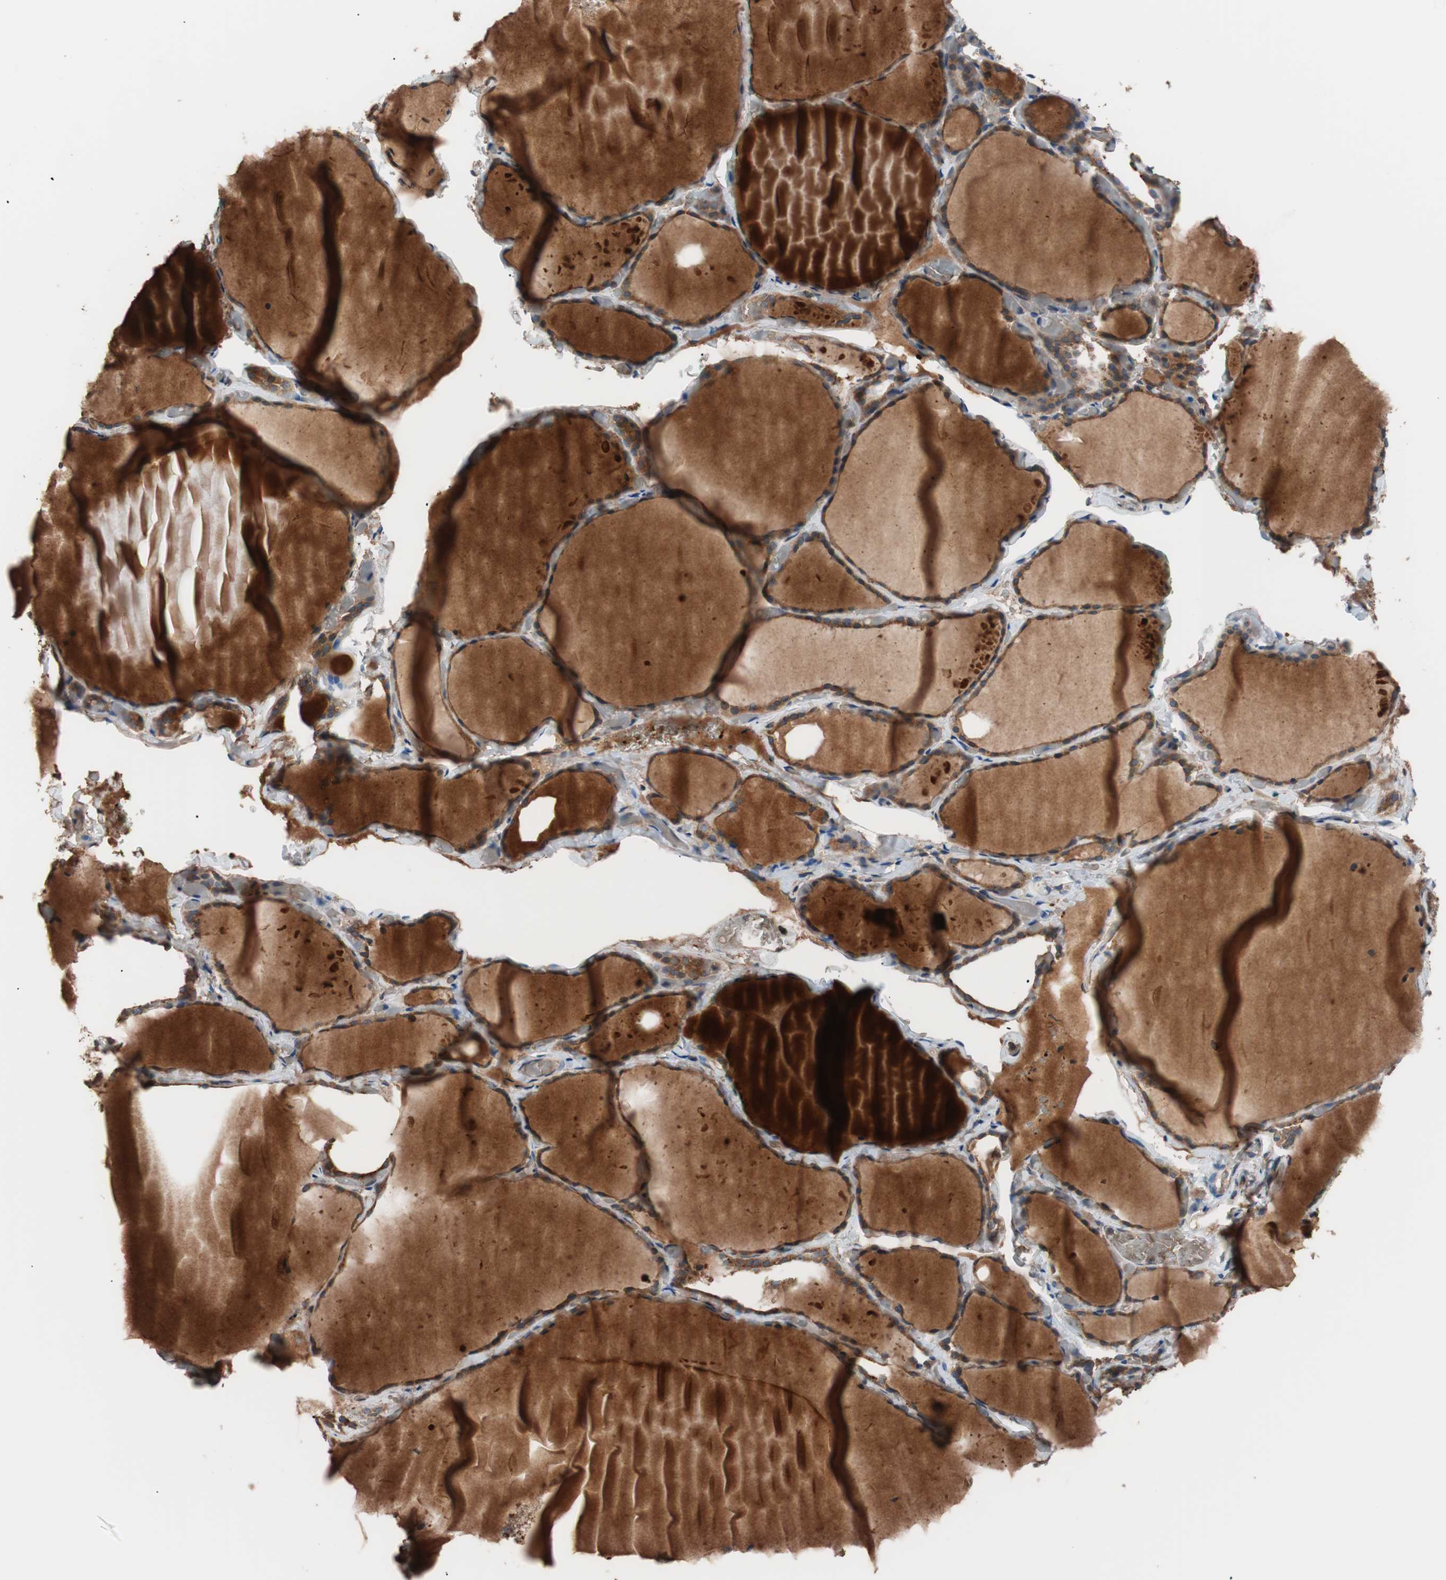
{"staining": {"intensity": "strong", "quantity": ">75%", "location": "cytoplasmic/membranous"}, "tissue": "thyroid gland", "cell_type": "Glandular cells", "image_type": "normal", "snomed": [{"axis": "morphology", "description": "Normal tissue, NOS"}, {"axis": "topography", "description": "Thyroid gland"}], "caption": "Protein staining exhibits strong cytoplasmic/membranous staining in about >75% of glandular cells in normal thyroid gland.", "gene": "GLYCTK", "patient": {"sex": "female", "age": 22}}